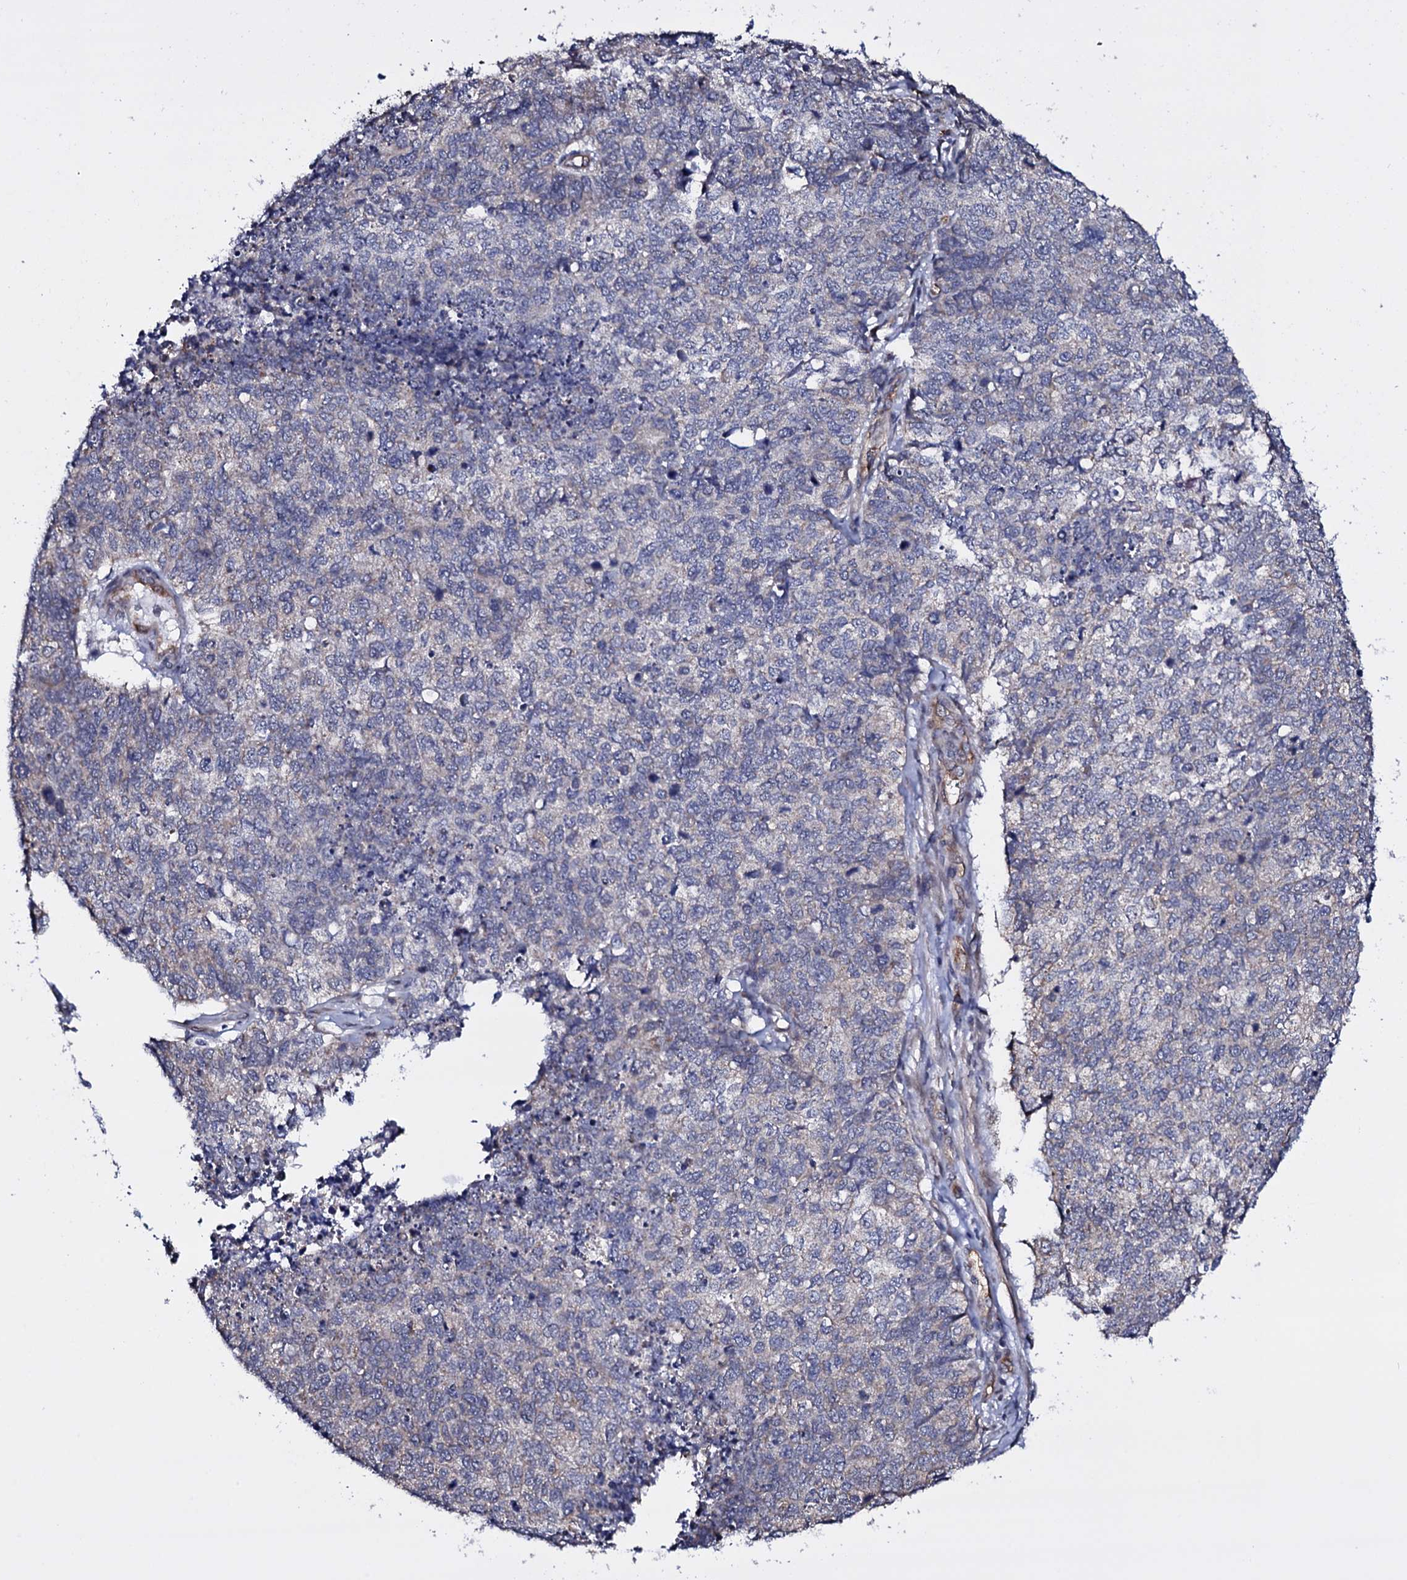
{"staining": {"intensity": "negative", "quantity": "none", "location": "none"}, "tissue": "cervical cancer", "cell_type": "Tumor cells", "image_type": "cancer", "snomed": [{"axis": "morphology", "description": "Squamous cell carcinoma, NOS"}, {"axis": "topography", "description": "Cervix"}], "caption": "This is a image of IHC staining of squamous cell carcinoma (cervical), which shows no expression in tumor cells. The staining was performed using DAB to visualize the protein expression in brown, while the nuclei were stained in blue with hematoxylin (Magnification: 20x).", "gene": "GAREM1", "patient": {"sex": "female", "age": 63}}